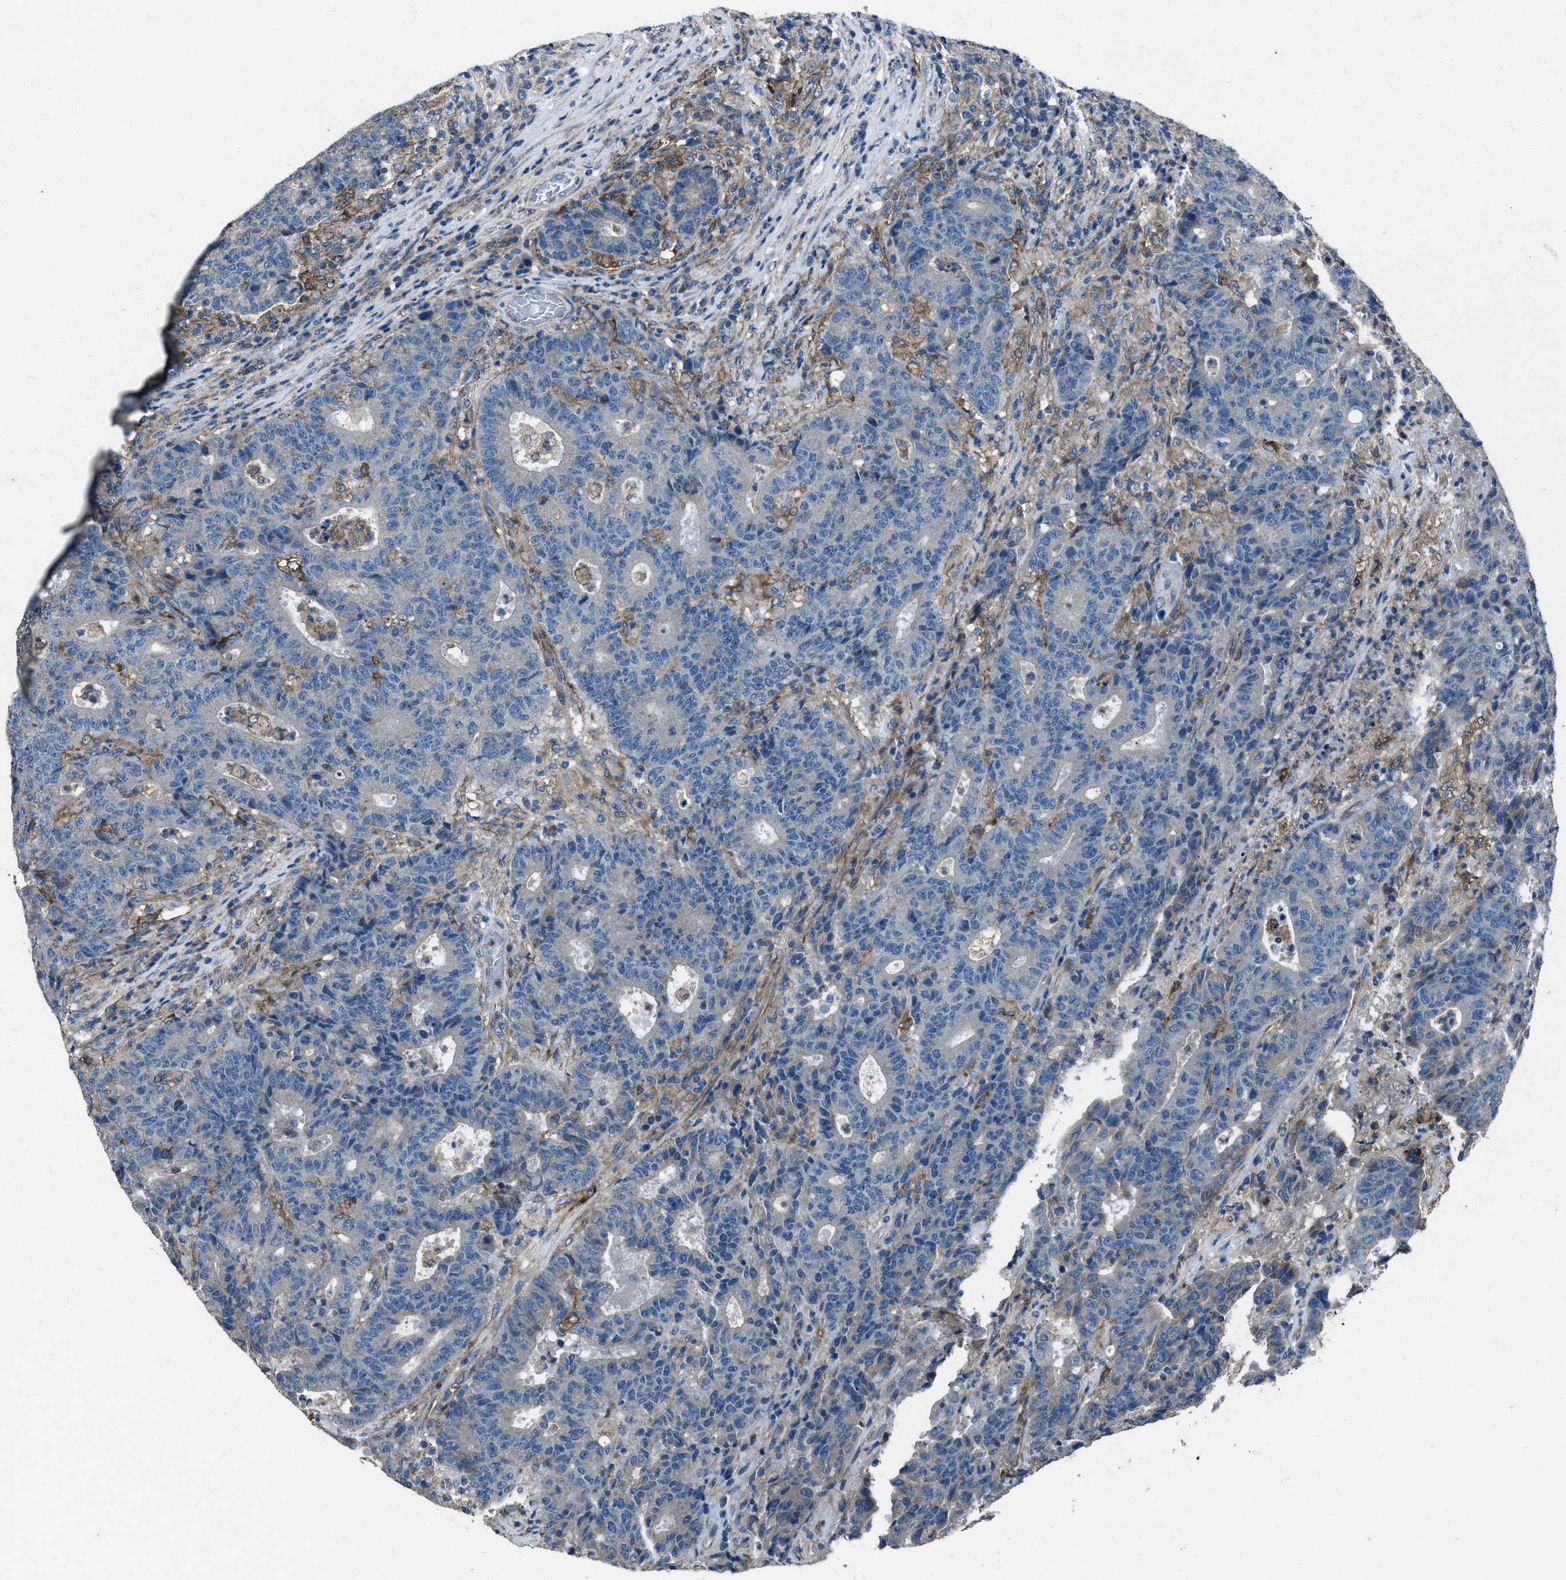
{"staining": {"intensity": "negative", "quantity": "none", "location": "none"}, "tissue": "colorectal cancer", "cell_type": "Tumor cells", "image_type": "cancer", "snomed": [{"axis": "morphology", "description": "Adenocarcinoma, NOS"}, {"axis": "topography", "description": "Colon"}], "caption": "Human colorectal cancer stained for a protein using IHC demonstrates no staining in tumor cells.", "gene": "SVIL", "patient": {"sex": "female", "age": 75}}